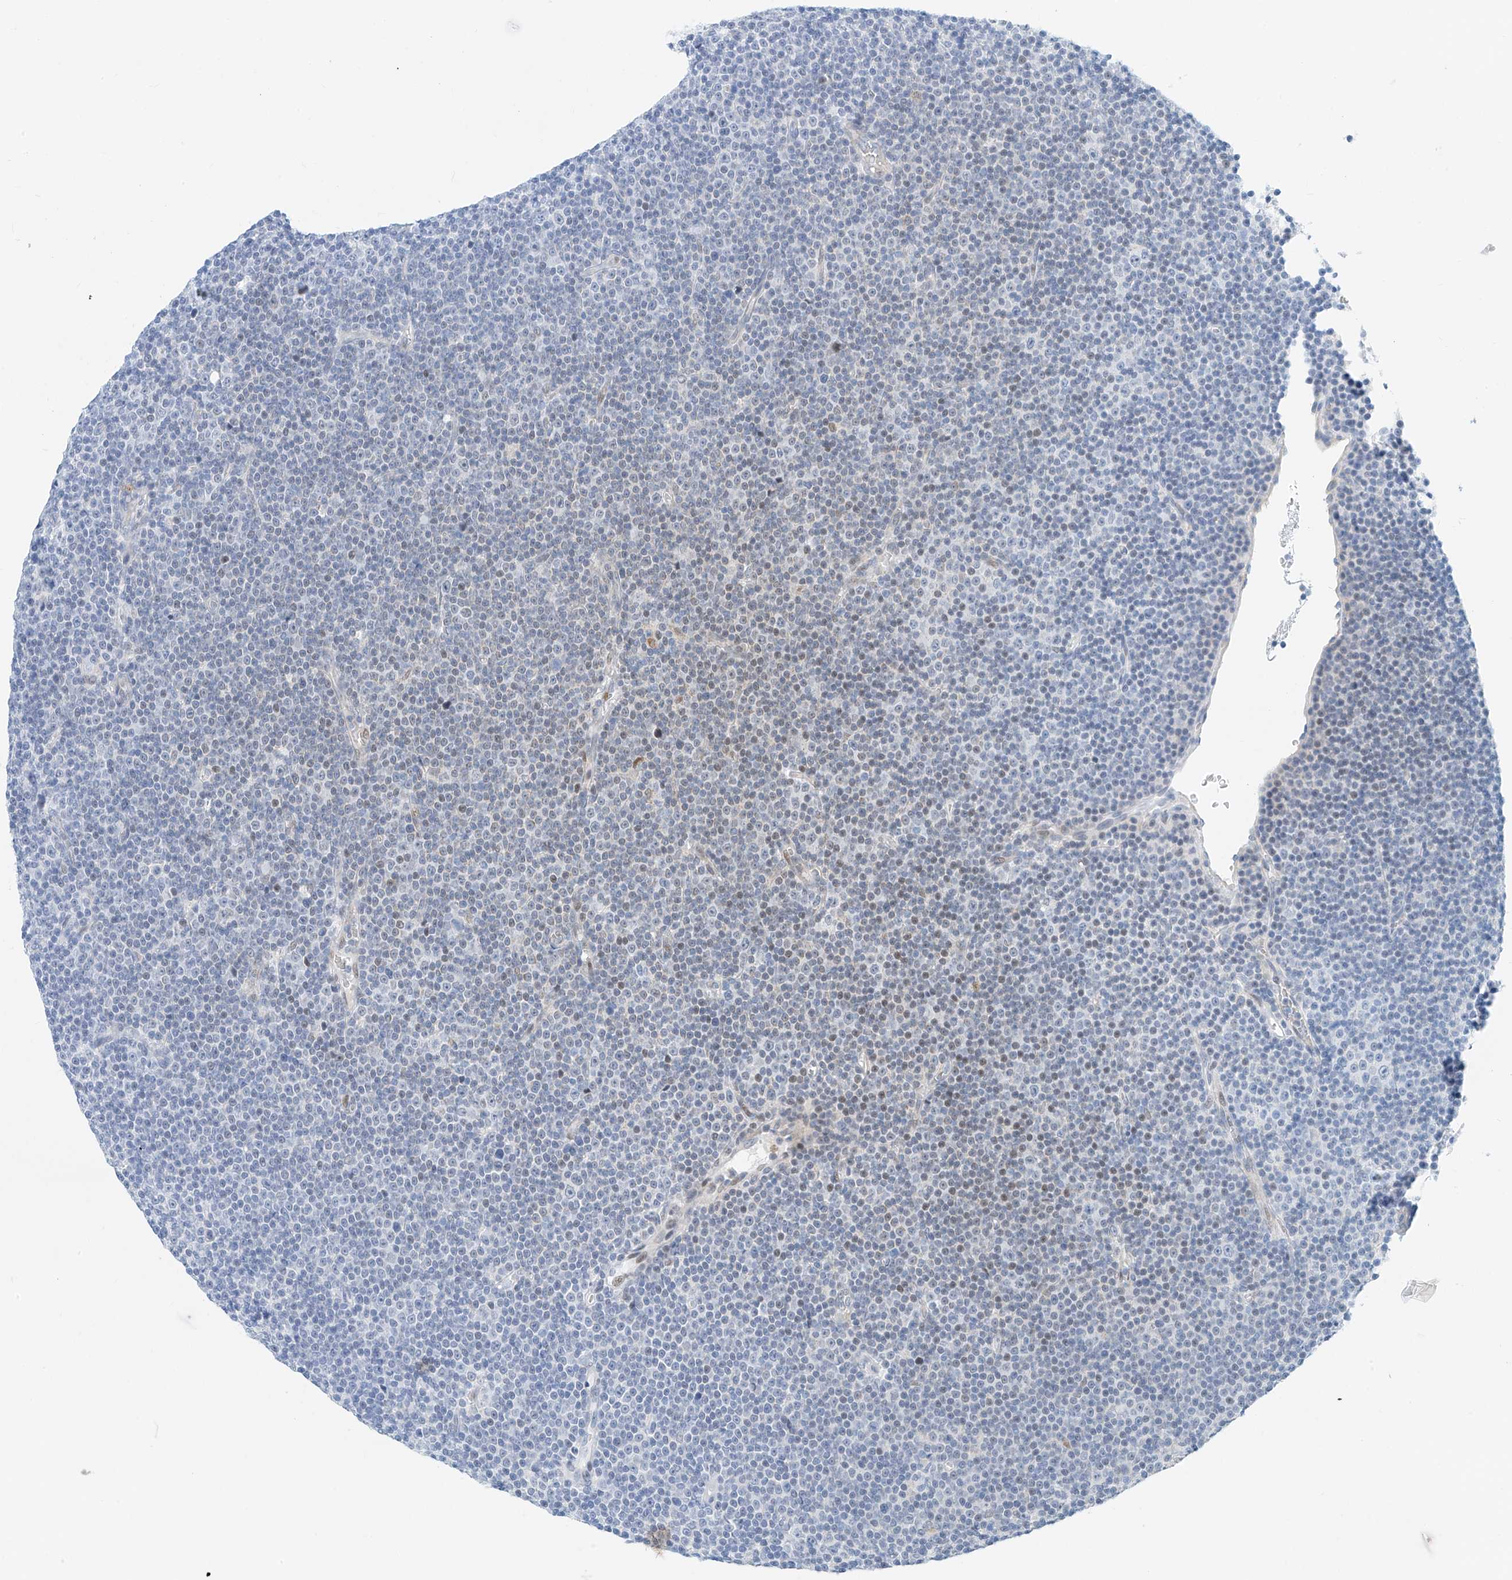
{"staining": {"intensity": "negative", "quantity": "none", "location": "none"}, "tissue": "lymphoma", "cell_type": "Tumor cells", "image_type": "cancer", "snomed": [{"axis": "morphology", "description": "Malignant lymphoma, non-Hodgkin's type, Low grade"}, {"axis": "topography", "description": "Lymph node"}], "caption": "Lymphoma was stained to show a protein in brown. There is no significant staining in tumor cells.", "gene": "NALCN", "patient": {"sex": "female", "age": 67}}